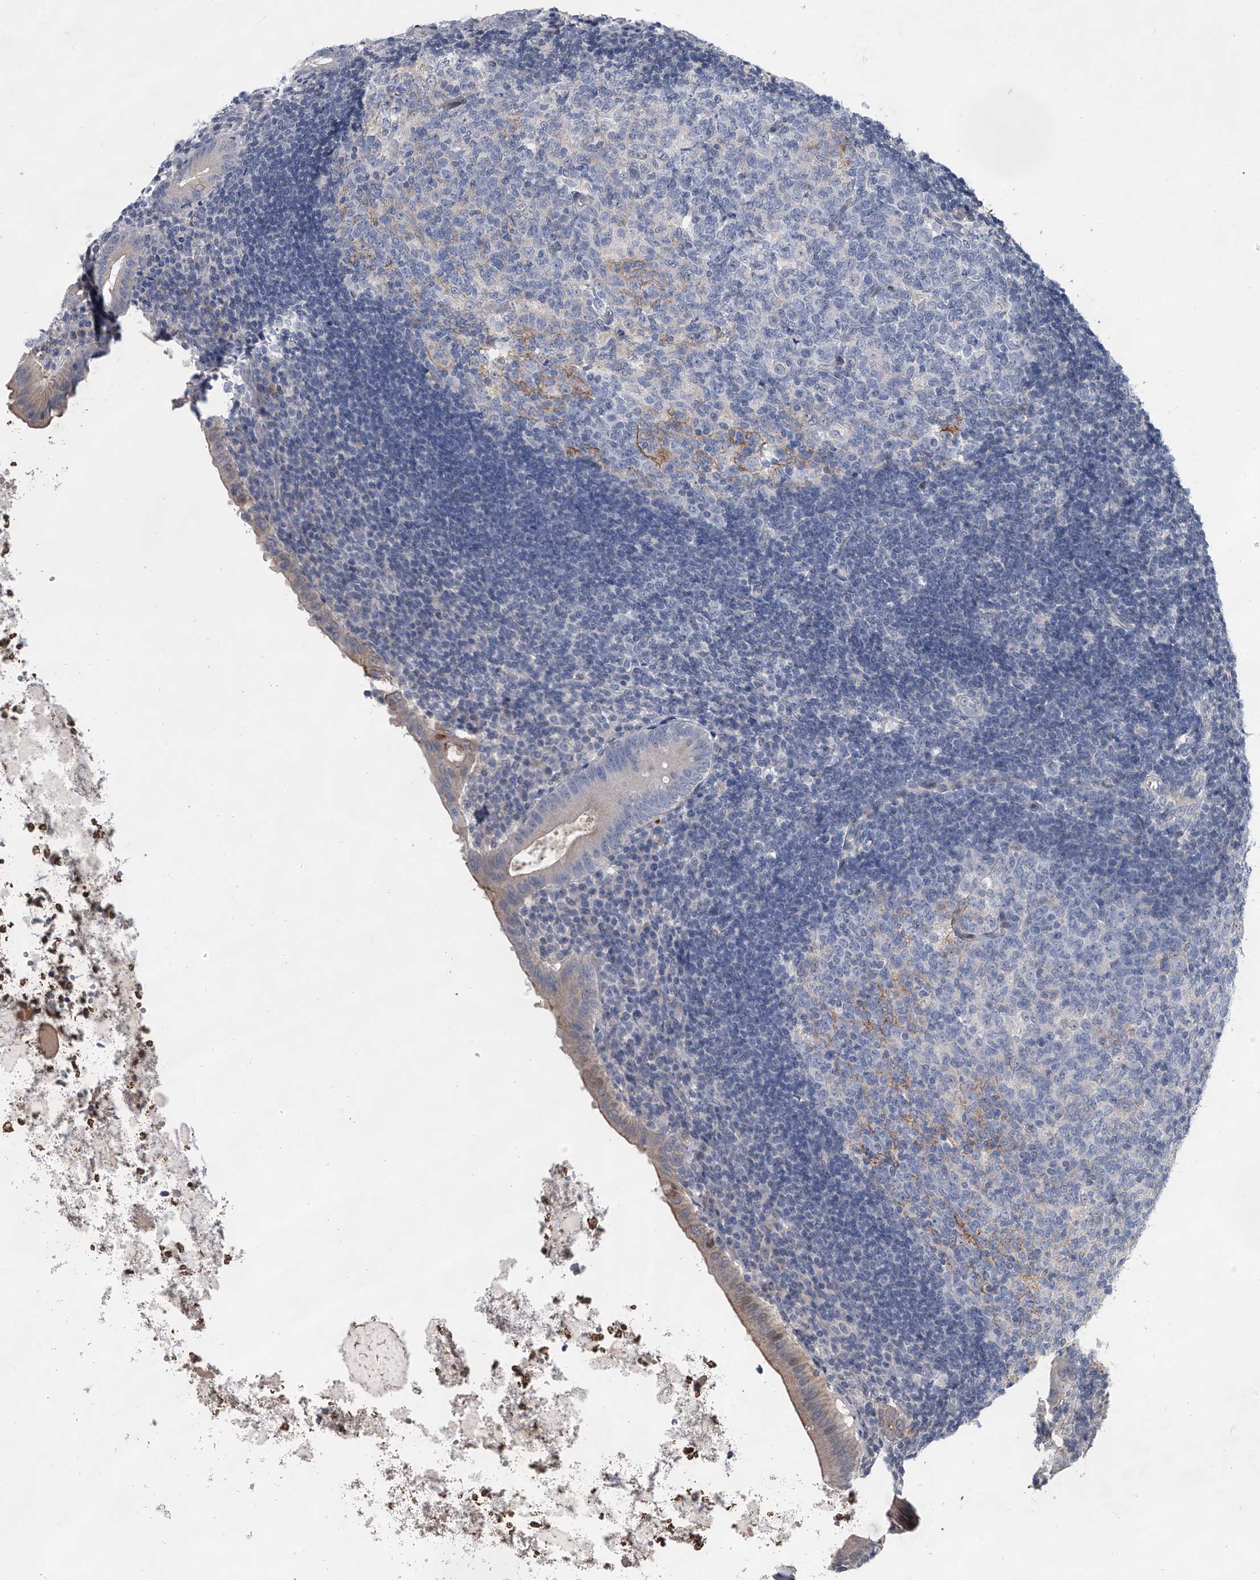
{"staining": {"intensity": "weak", "quantity": "<25%", "location": "cytoplasmic/membranous"}, "tissue": "appendix", "cell_type": "Glandular cells", "image_type": "normal", "snomed": [{"axis": "morphology", "description": "Normal tissue, NOS"}, {"axis": "topography", "description": "Appendix"}], "caption": "Immunohistochemistry (IHC) micrograph of normal human appendix stained for a protein (brown), which displays no positivity in glandular cells.", "gene": "HEATR6", "patient": {"sex": "female", "age": 54}}